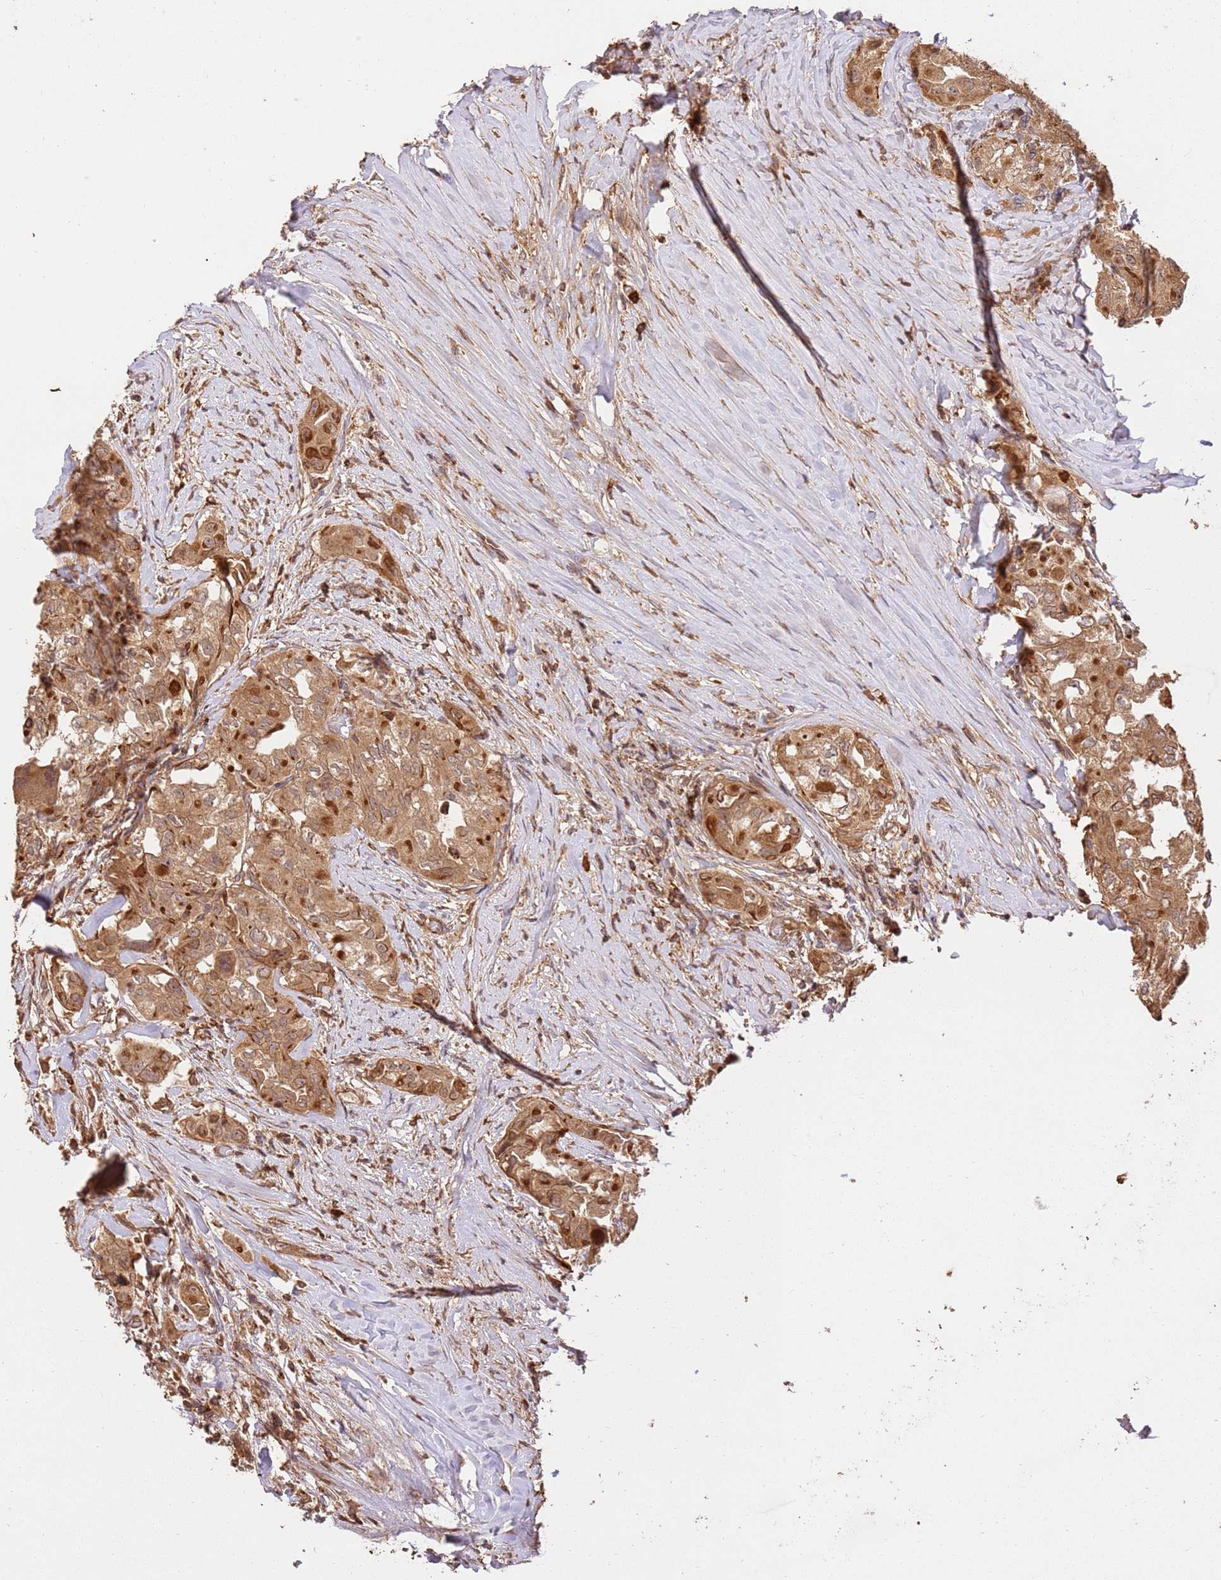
{"staining": {"intensity": "moderate", "quantity": ">75%", "location": "cytoplasmic/membranous"}, "tissue": "thyroid cancer", "cell_type": "Tumor cells", "image_type": "cancer", "snomed": [{"axis": "morphology", "description": "Papillary adenocarcinoma, NOS"}, {"axis": "topography", "description": "Thyroid gland"}], "caption": "The histopathology image displays staining of thyroid papillary adenocarcinoma, revealing moderate cytoplasmic/membranous protein staining (brown color) within tumor cells.", "gene": "KATNAL2", "patient": {"sex": "female", "age": 59}}